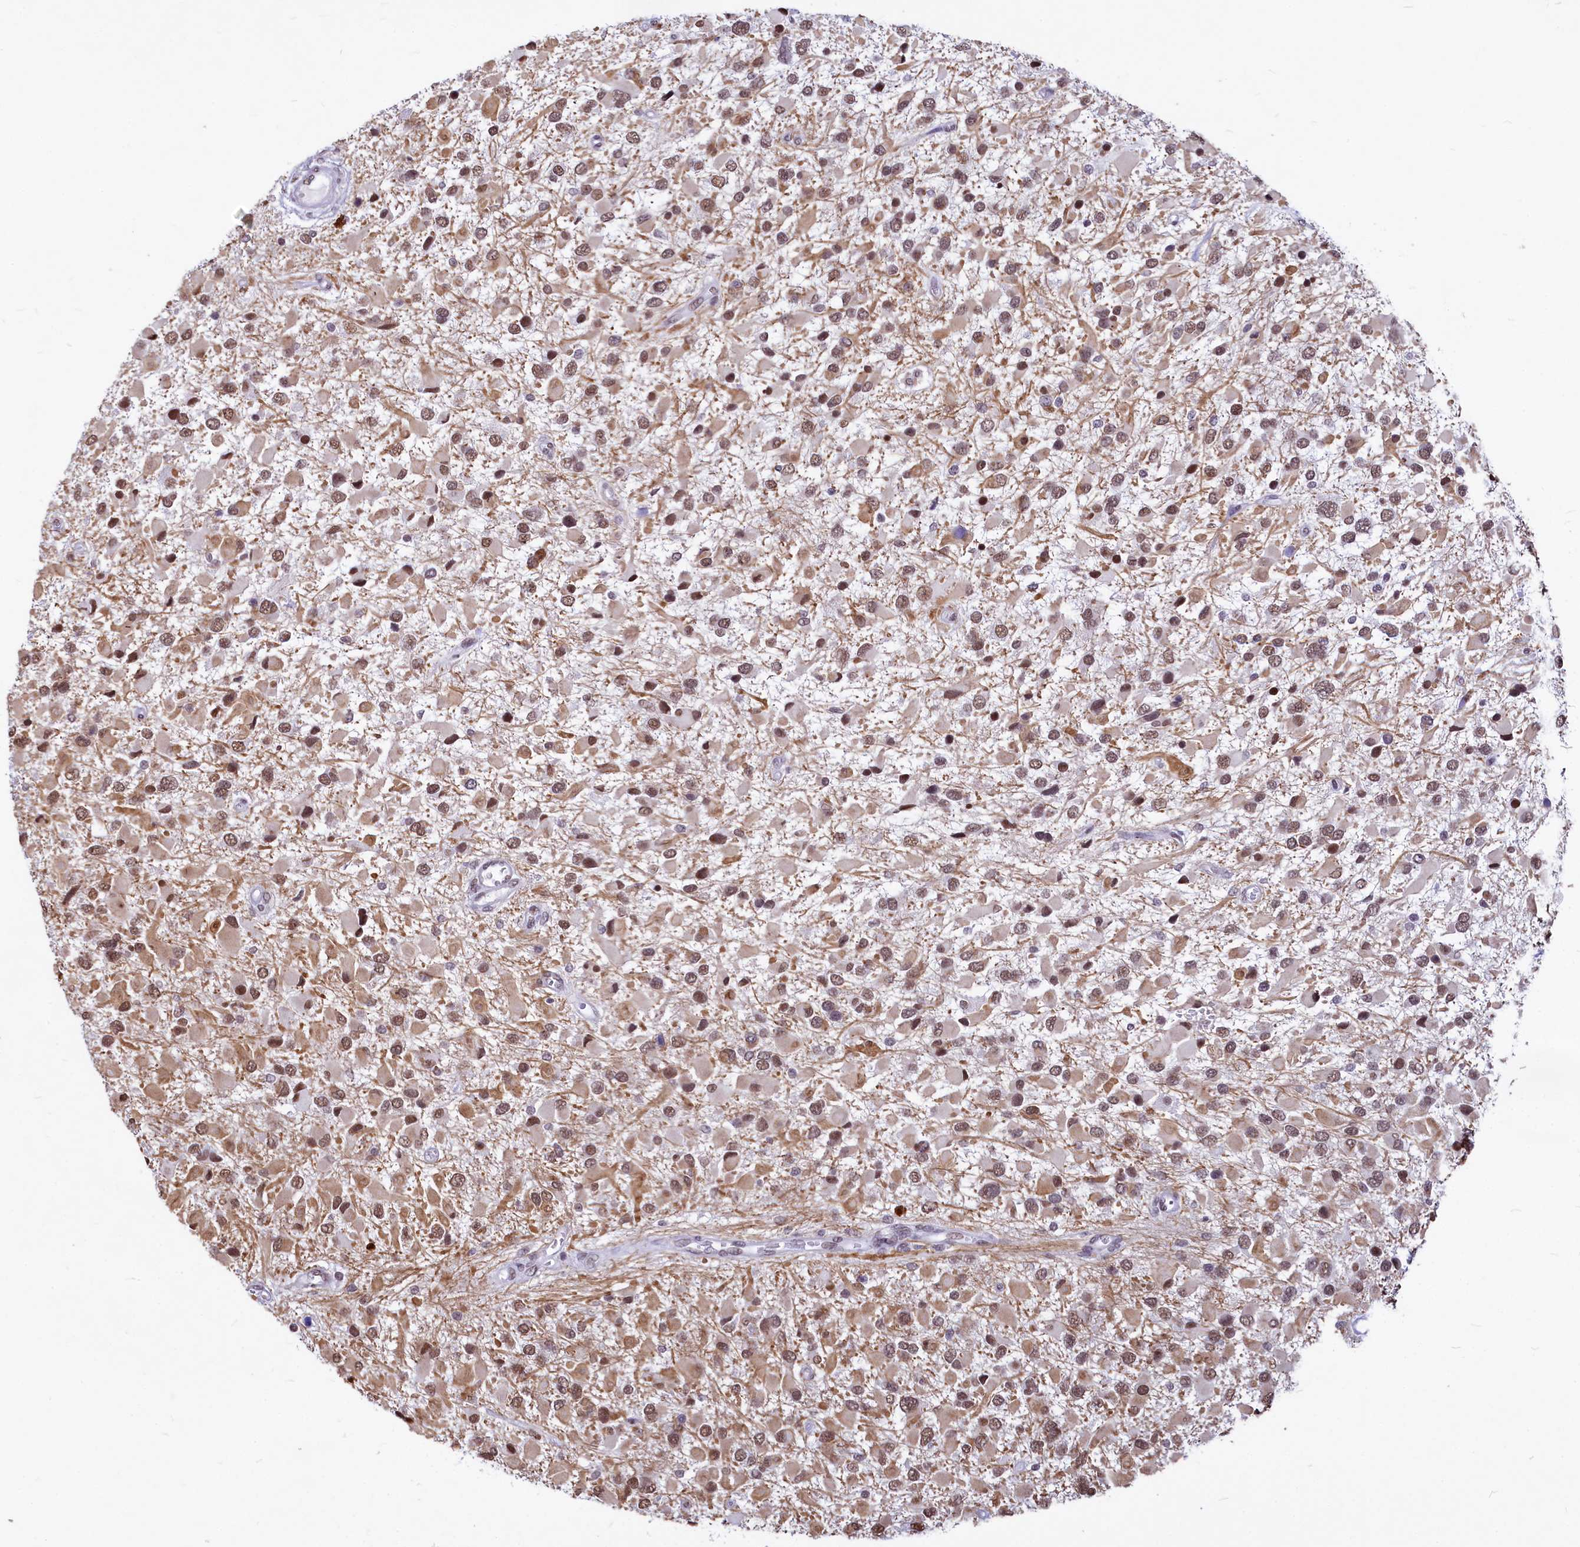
{"staining": {"intensity": "moderate", "quantity": ">75%", "location": "nuclear"}, "tissue": "glioma", "cell_type": "Tumor cells", "image_type": "cancer", "snomed": [{"axis": "morphology", "description": "Glioma, malignant, High grade"}, {"axis": "topography", "description": "Brain"}], "caption": "Protein analysis of glioma tissue demonstrates moderate nuclear positivity in approximately >75% of tumor cells. Using DAB (3,3'-diaminobenzidine) (brown) and hematoxylin (blue) stains, captured at high magnification using brightfield microscopy.", "gene": "PARPBP", "patient": {"sex": "male", "age": 53}}